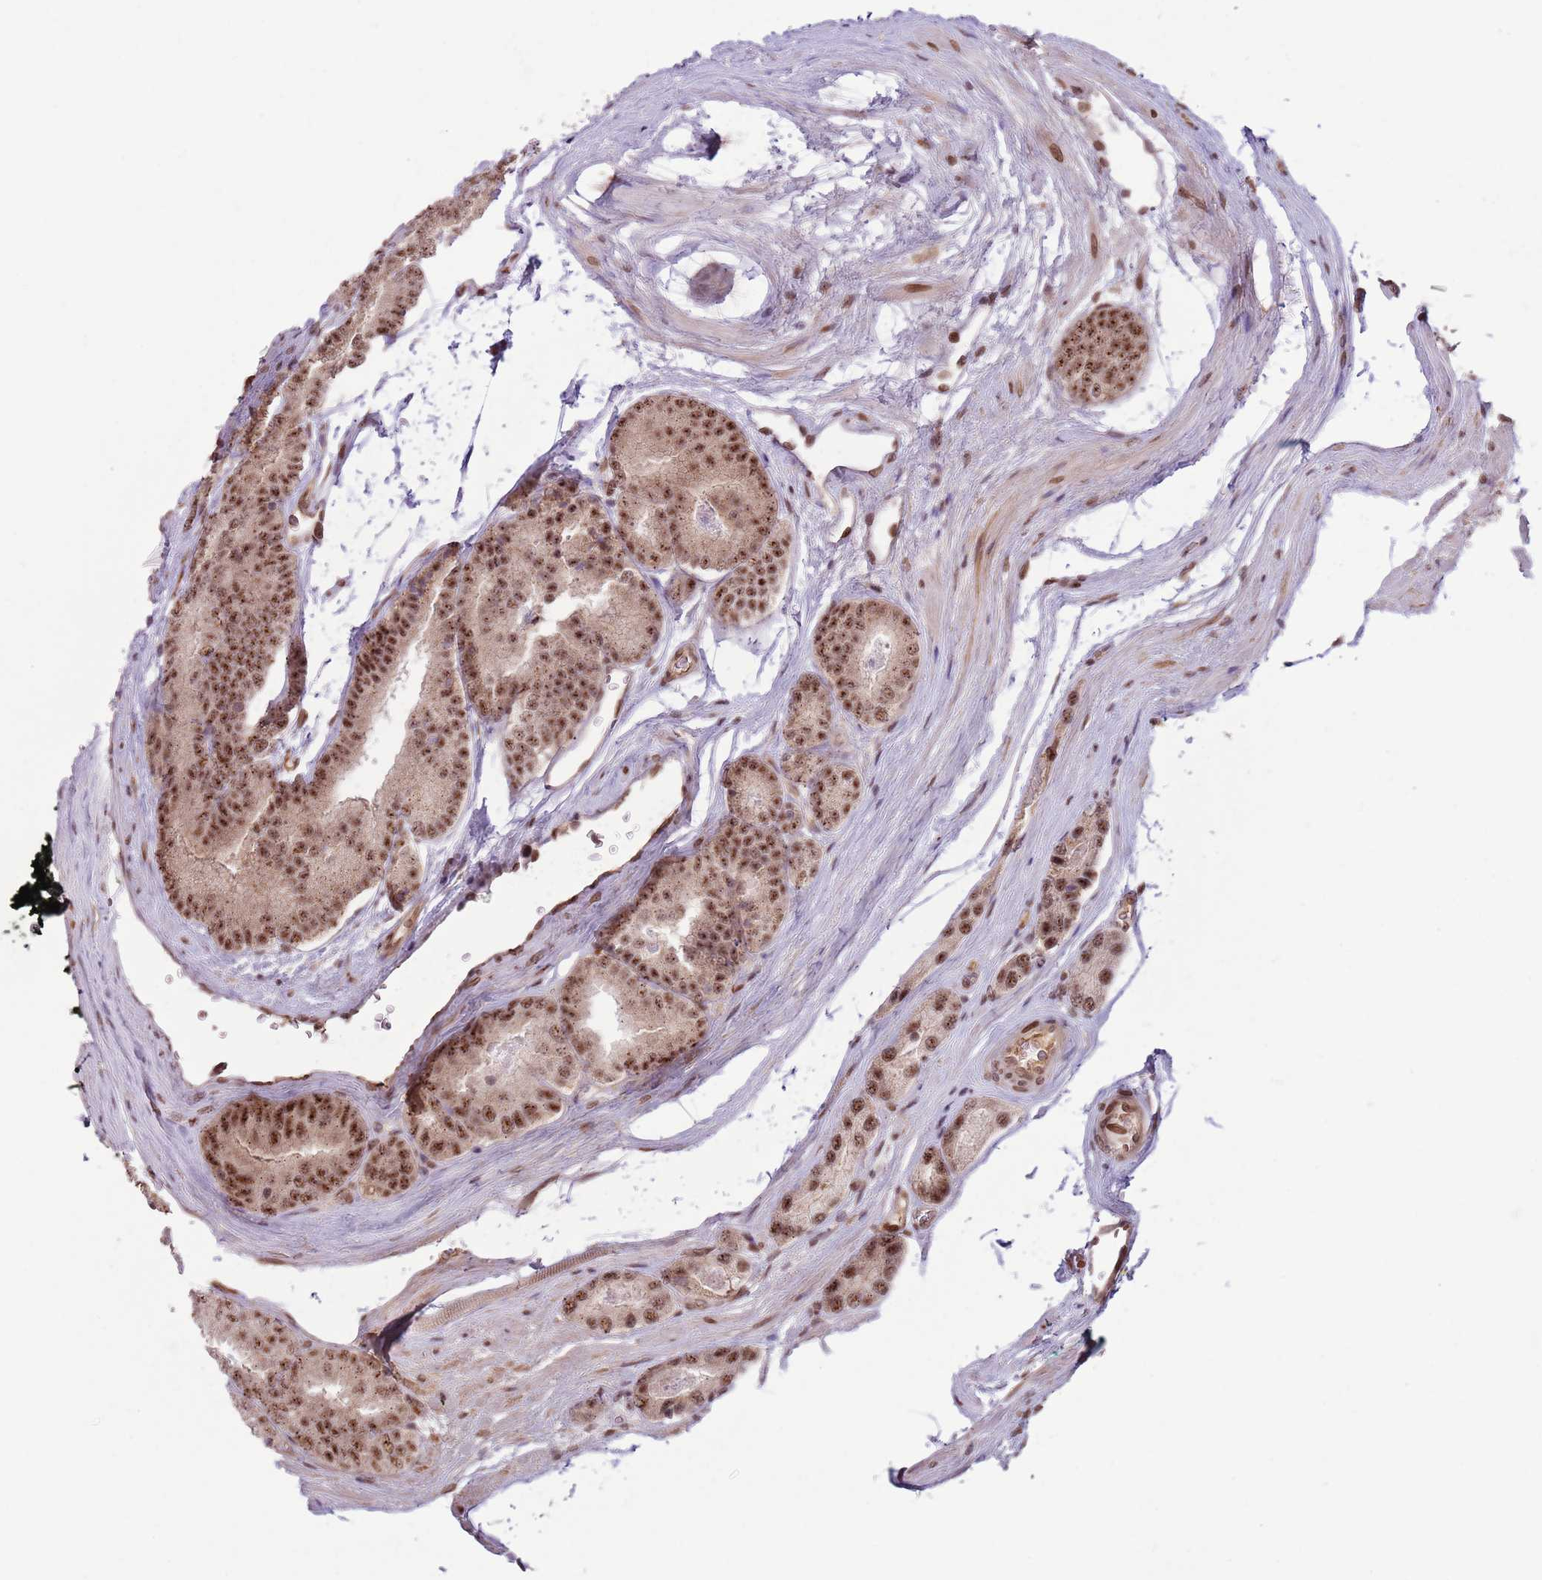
{"staining": {"intensity": "moderate", "quantity": ">75%", "location": "nuclear"}, "tissue": "prostate cancer", "cell_type": "Tumor cells", "image_type": "cancer", "snomed": [{"axis": "morphology", "description": "Adenocarcinoma, High grade"}, {"axis": "topography", "description": "Prostate"}], "caption": "An image showing moderate nuclear staining in about >75% of tumor cells in prostate cancer (high-grade adenocarcinoma), as visualized by brown immunohistochemical staining.", "gene": "SIPA1L3", "patient": {"sex": "male", "age": 72}}